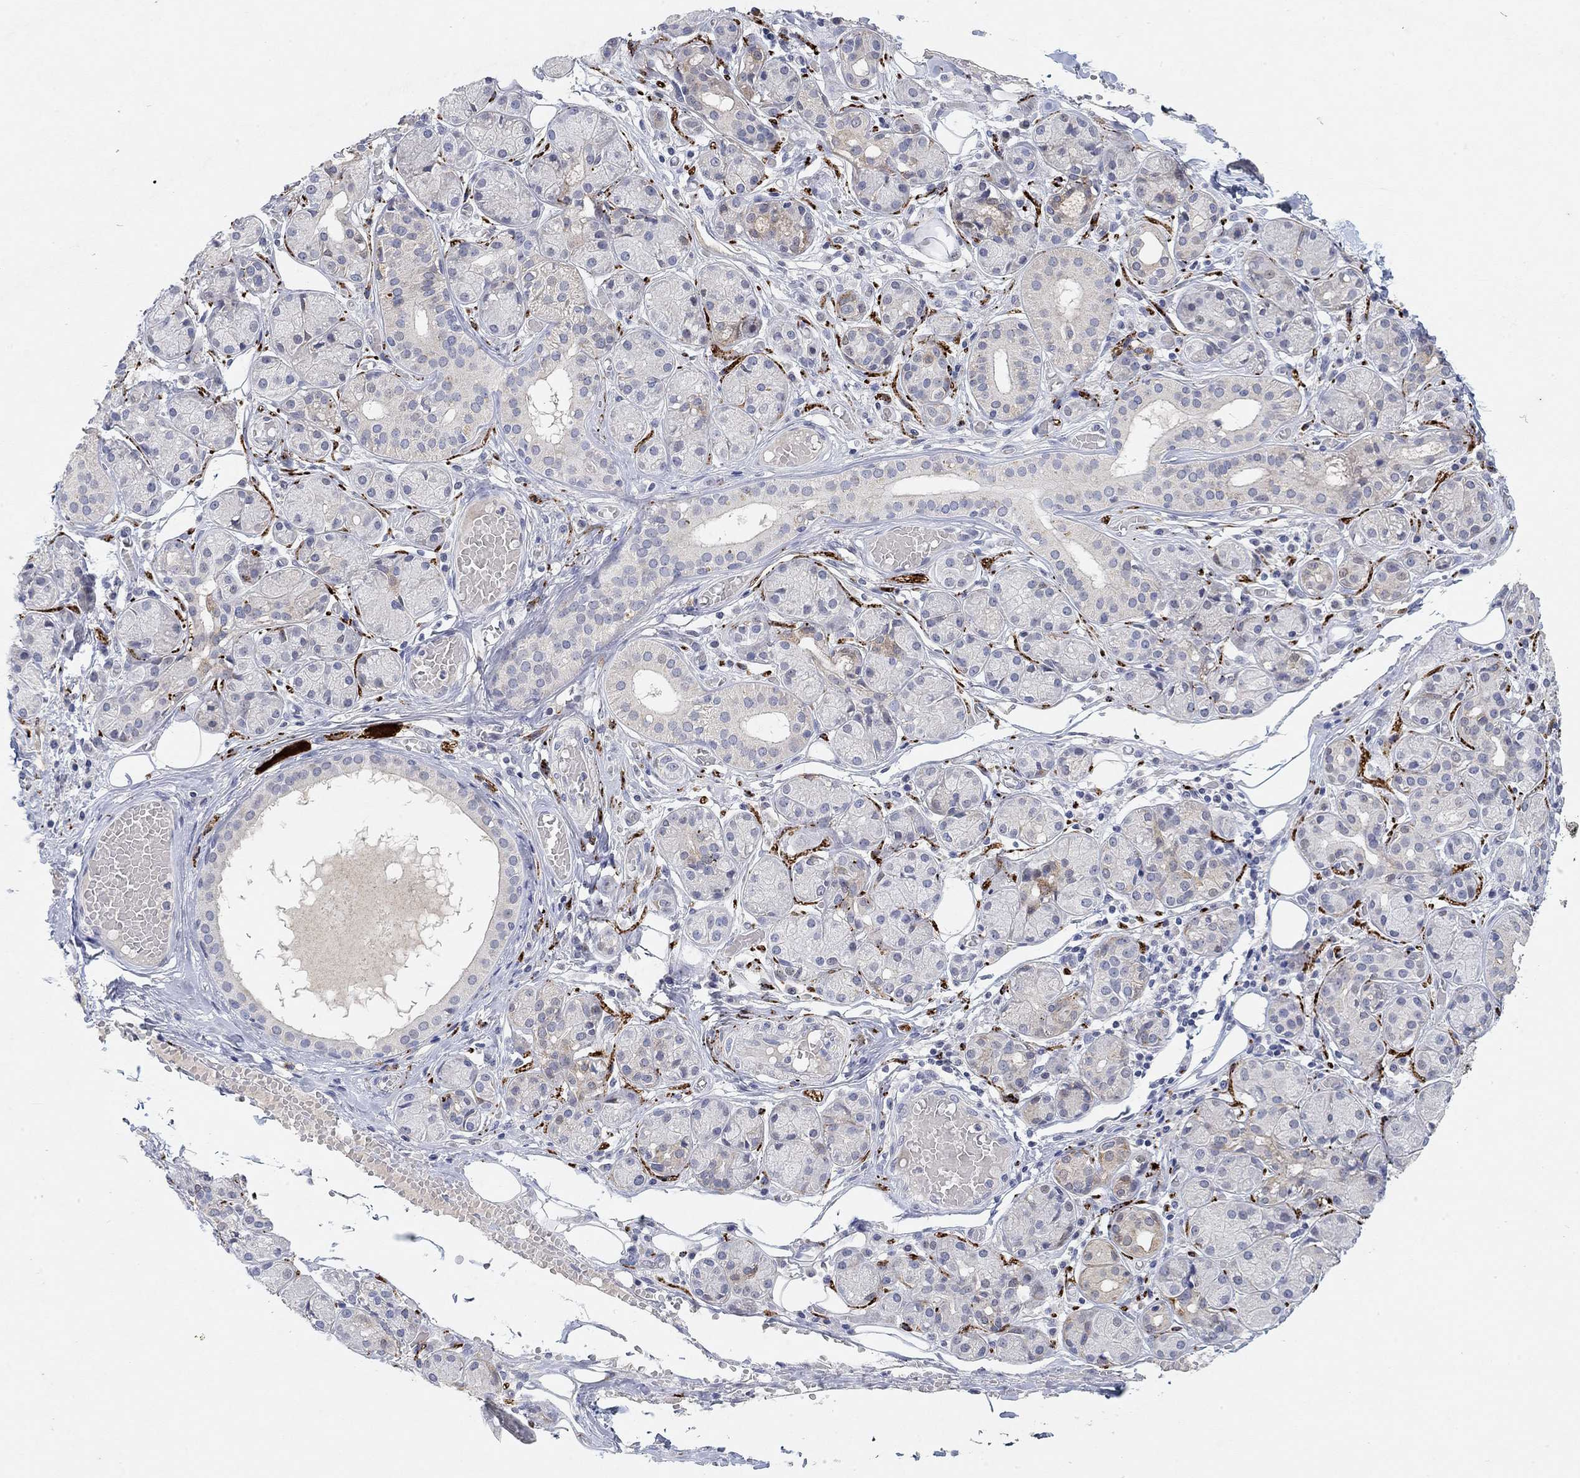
{"staining": {"intensity": "negative", "quantity": "none", "location": "none"}, "tissue": "salivary gland", "cell_type": "Glandular cells", "image_type": "normal", "snomed": [{"axis": "morphology", "description": "Normal tissue, NOS"}, {"axis": "topography", "description": "Salivary gland"}, {"axis": "topography", "description": "Peripheral nerve tissue"}], "caption": "This is an immunohistochemistry (IHC) histopathology image of benign human salivary gland. There is no staining in glandular cells.", "gene": "VAT1L", "patient": {"sex": "male", "age": 71}}